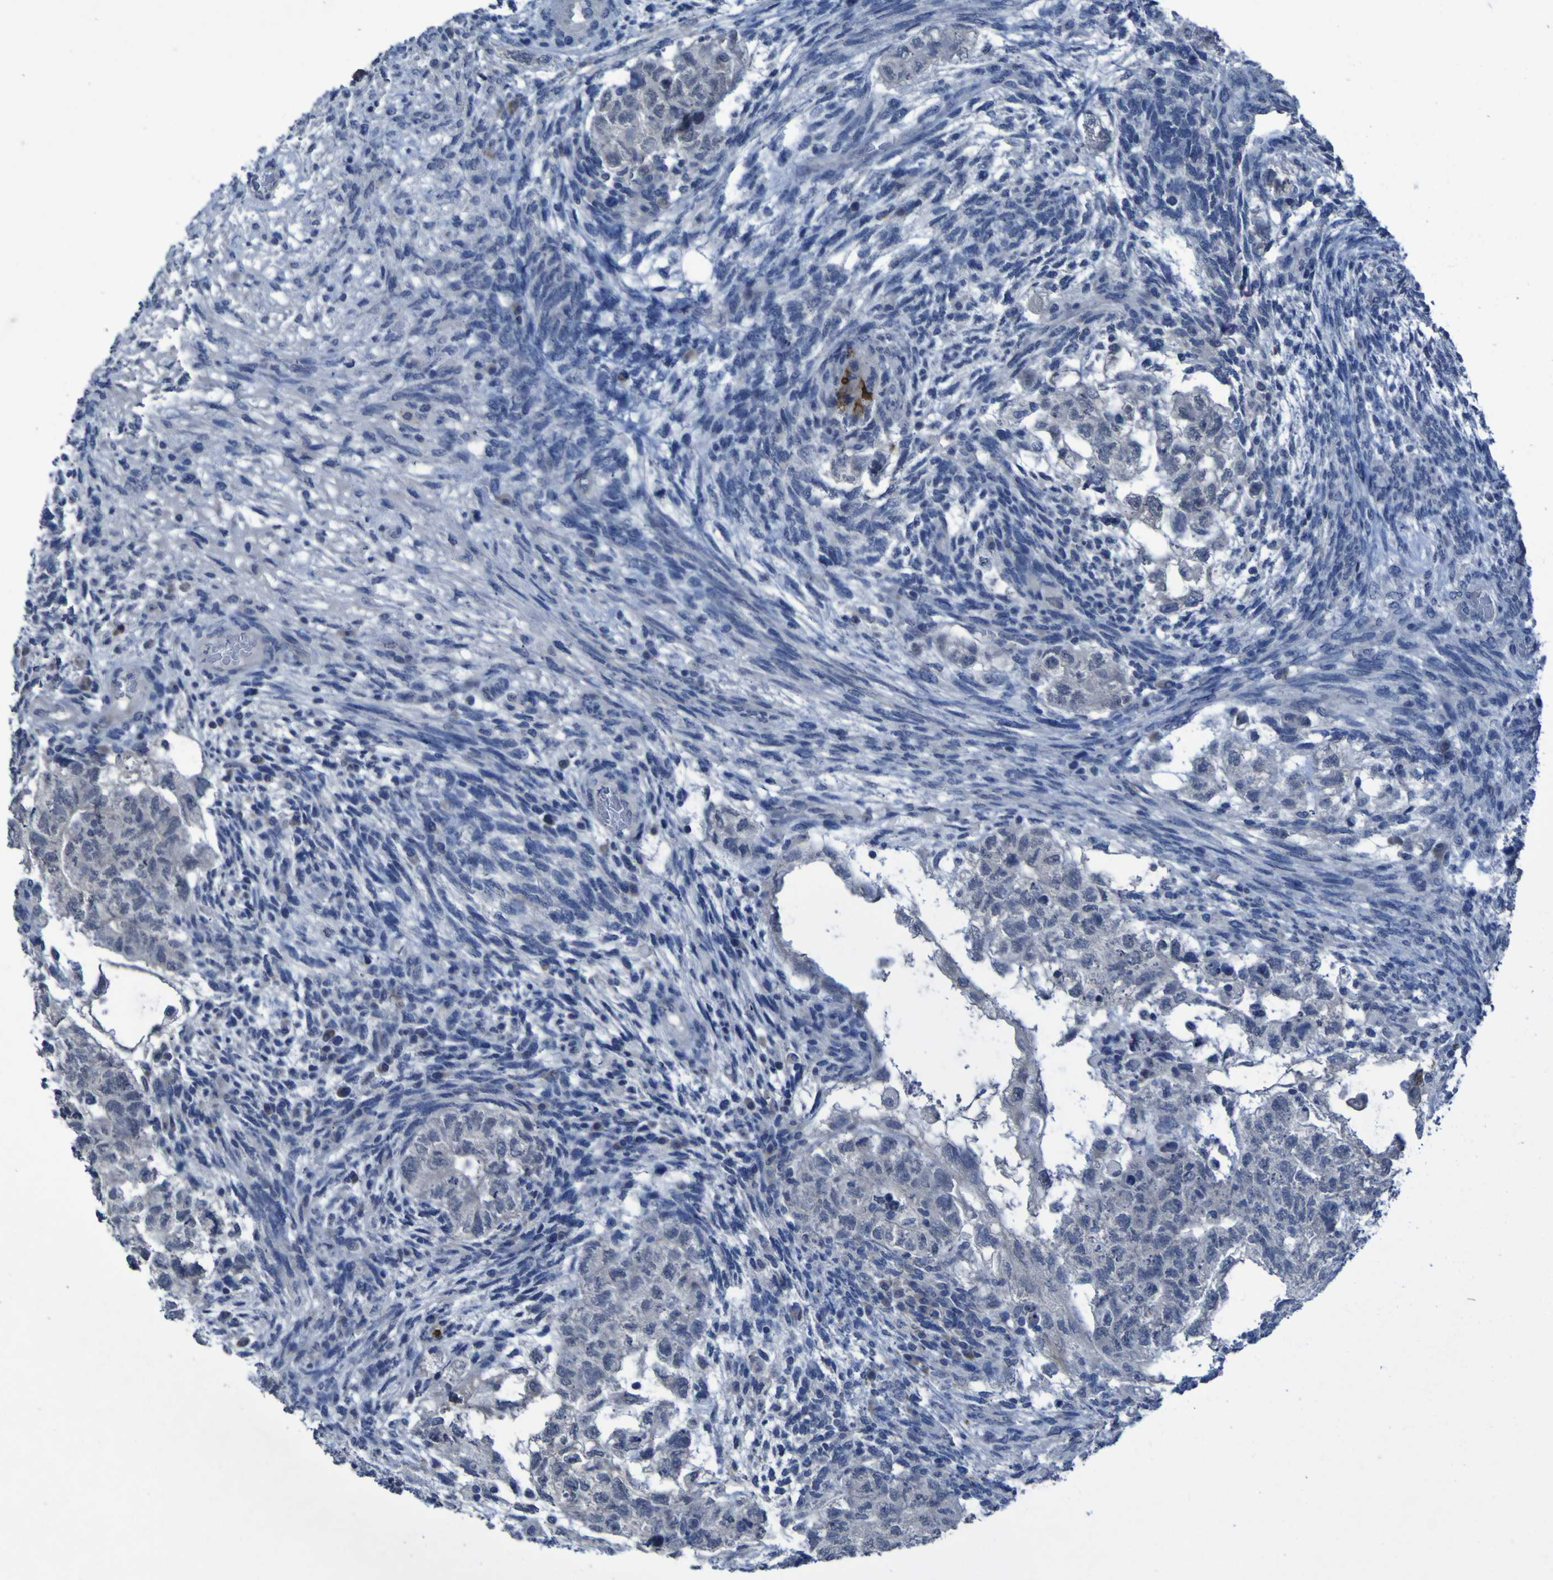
{"staining": {"intensity": "moderate", "quantity": "<25%", "location": "cytoplasmic/membranous"}, "tissue": "testis cancer", "cell_type": "Tumor cells", "image_type": "cancer", "snomed": [{"axis": "morphology", "description": "Normal tissue, NOS"}, {"axis": "morphology", "description": "Carcinoma, Embryonal, NOS"}, {"axis": "topography", "description": "Testis"}], "caption": "Approximately <25% of tumor cells in embryonal carcinoma (testis) reveal moderate cytoplasmic/membranous protein staining as visualized by brown immunohistochemical staining.", "gene": "CLDN18", "patient": {"sex": "male", "age": 36}}